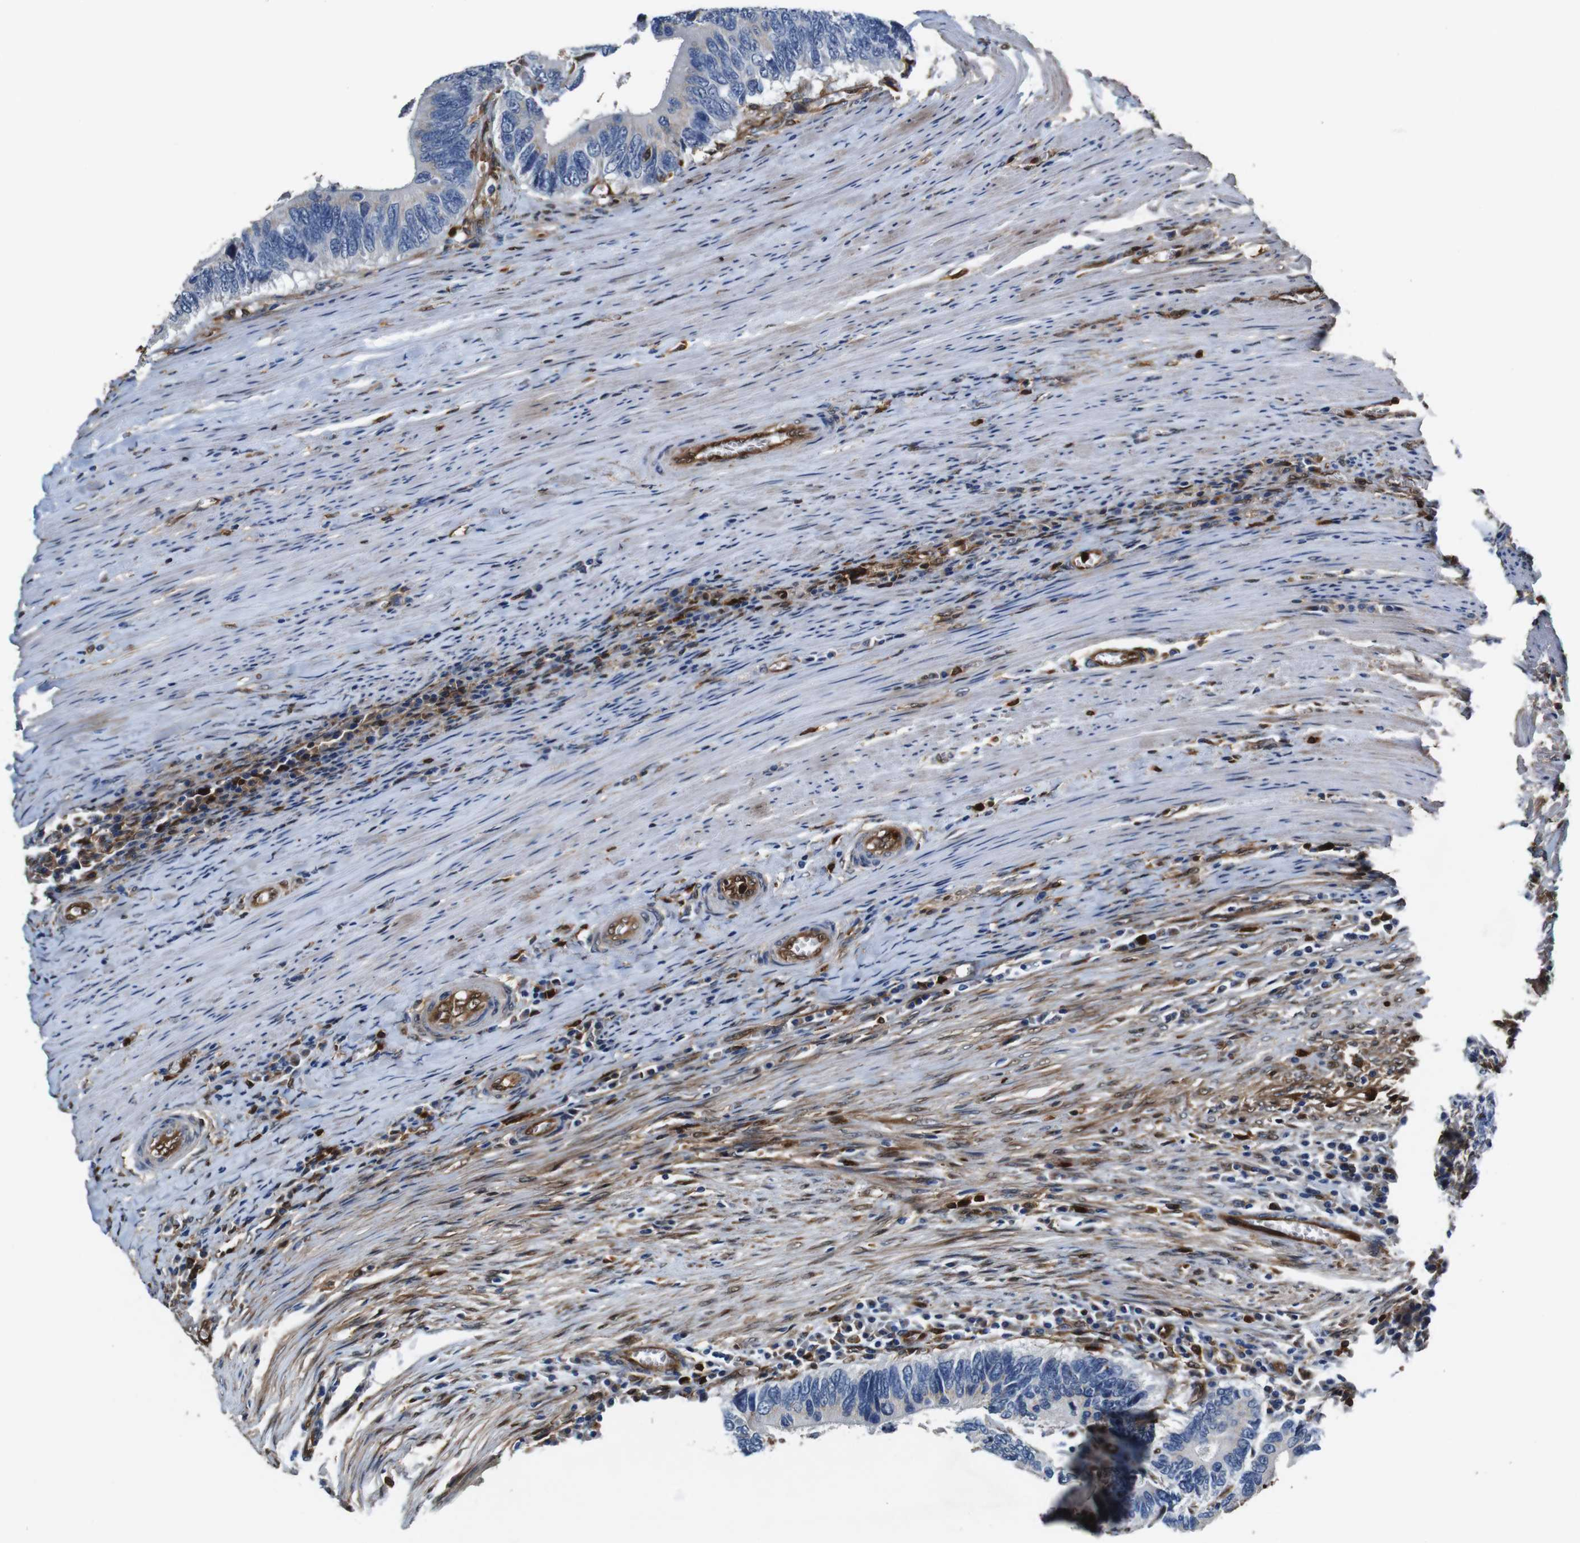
{"staining": {"intensity": "negative", "quantity": "none", "location": "none"}, "tissue": "colorectal cancer", "cell_type": "Tumor cells", "image_type": "cancer", "snomed": [{"axis": "morphology", "description": "Adenocarcinoma, NOS"}, {"axis": "topography", "description": "Colon"}], "caption": "DAB immunohistochemical staining of human colorectal cancer reveals no significant positivity in tumor cells.", "gene": "ANXA1", "patient": {"sex": "male", "age": 72}}